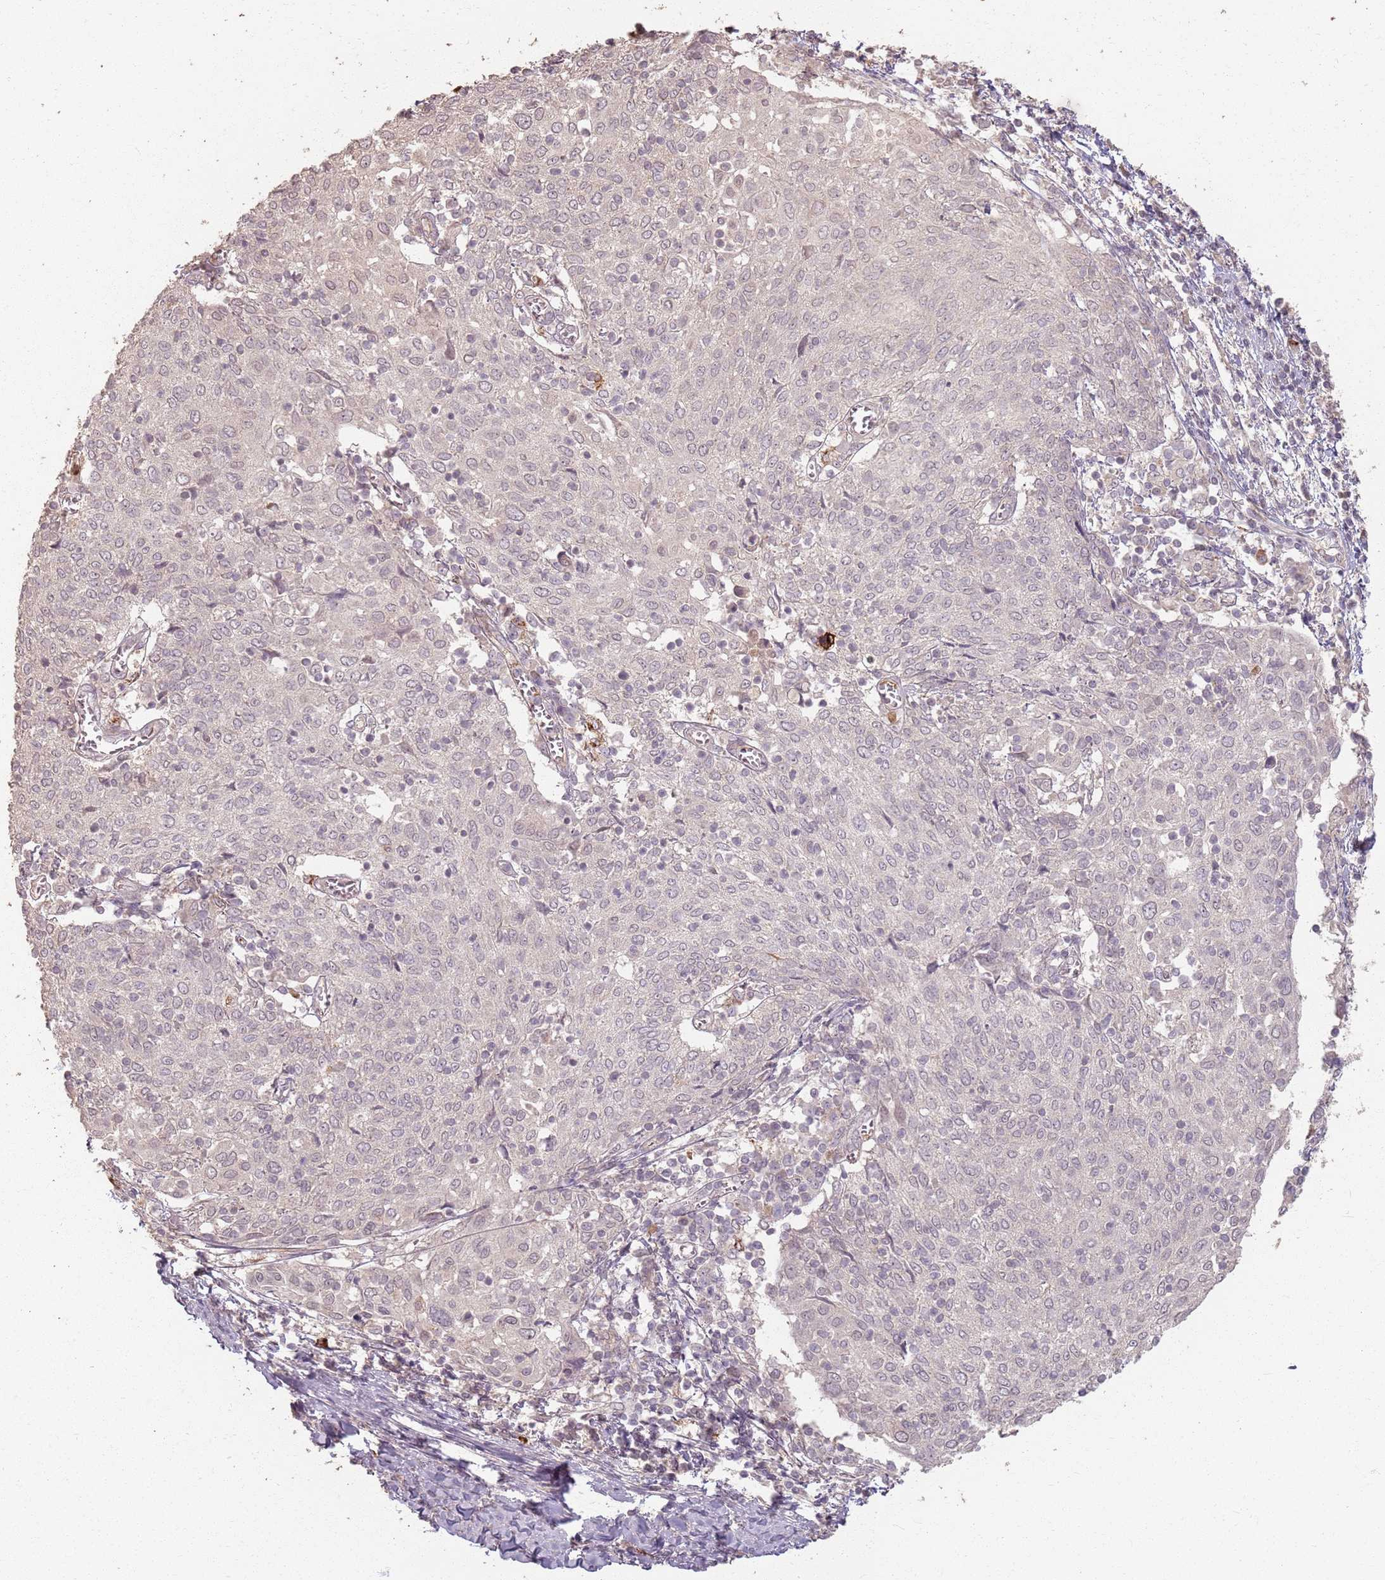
{"staining": {"intensity": "negative", "quantity": "none", "location": "none"}, "tissue": "cervical cancer", "cell_type": "Tumor cells", "image_type": "cancer", "snomed": [{"axis": "morphology", "description": "Squamous cell carcinoma, NOS"}, {"axis": "topography", "description": "Cervix"}], "caption": "Tumor cells are negative for brown protein staining in cervical squamous cell carcinoma. (DAB IHC with hematoxylin counter stain).", "gene": "CCDC168", "patient": {"sex": "female", "age": 52}}